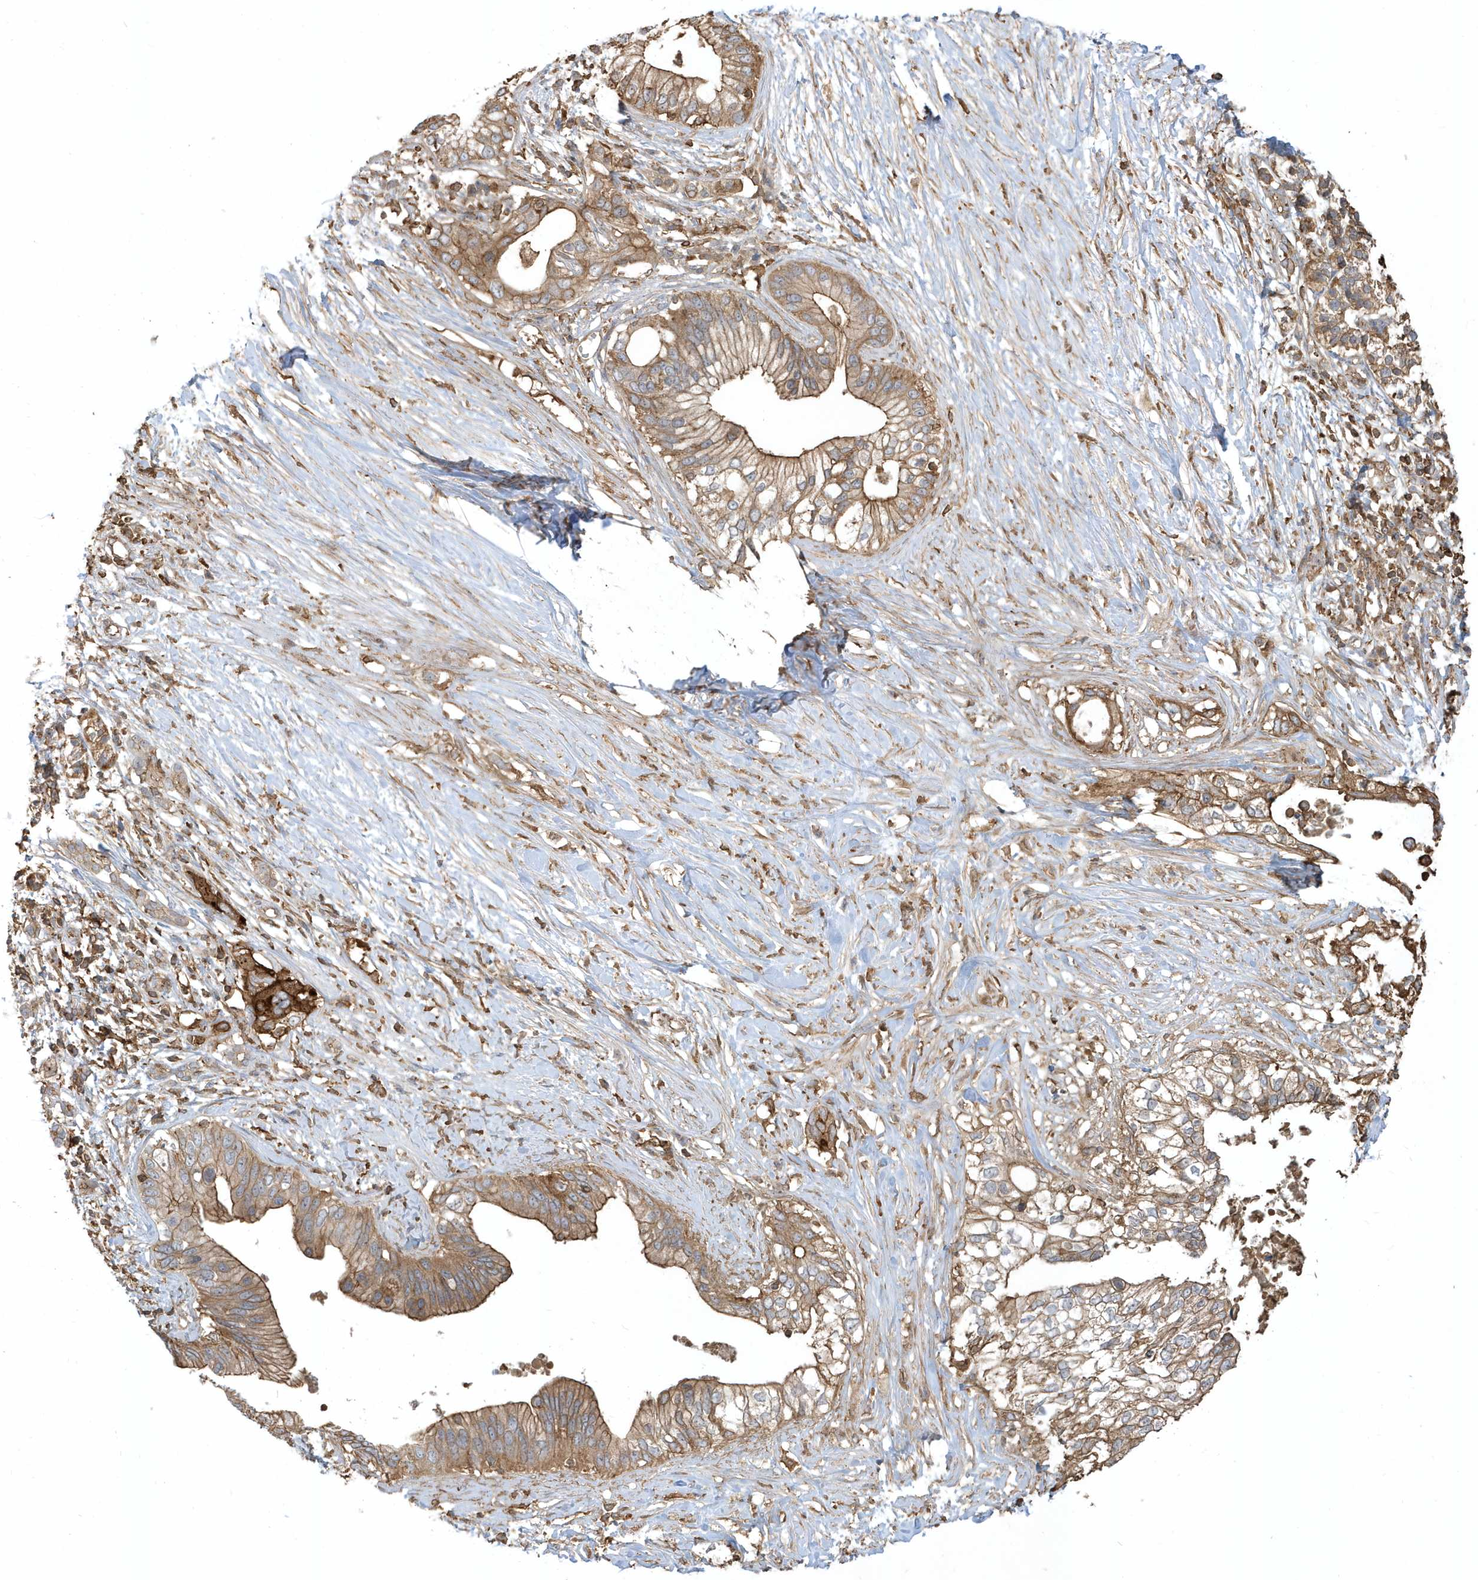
{"staining": {"intensity": "moderate", "quantity": ">75%", "location": "cytoplasmic/membranous"}, "tissue": "pancreatic cancer", "cell_type": "Tumor cells", "image_type": "cancer", "snomed": [{"axis": "morphology", "description": "Normal tissue, NOS"}, {"axis": "morphology", "description": "Adenocarcinoma, NOS"}, {"axis": "topography", "description": "Pancreas"}, {"axis": "topography", "description": "Peripheral nerve tissue"}], "caption": "Immunohistochemical staining of human pancreatic cancer (adenocarcinoma) exhibits moderate cytoplasmic/membranous protein positivity in approximately >75% of tumor cells. The staining was performed using DAB, with brown indicating positive protein expression. Nuclei are stained blue with hematoxylin.", "gene": "ZBTB8A", "patient": {"sex": "male", "age": 59}}